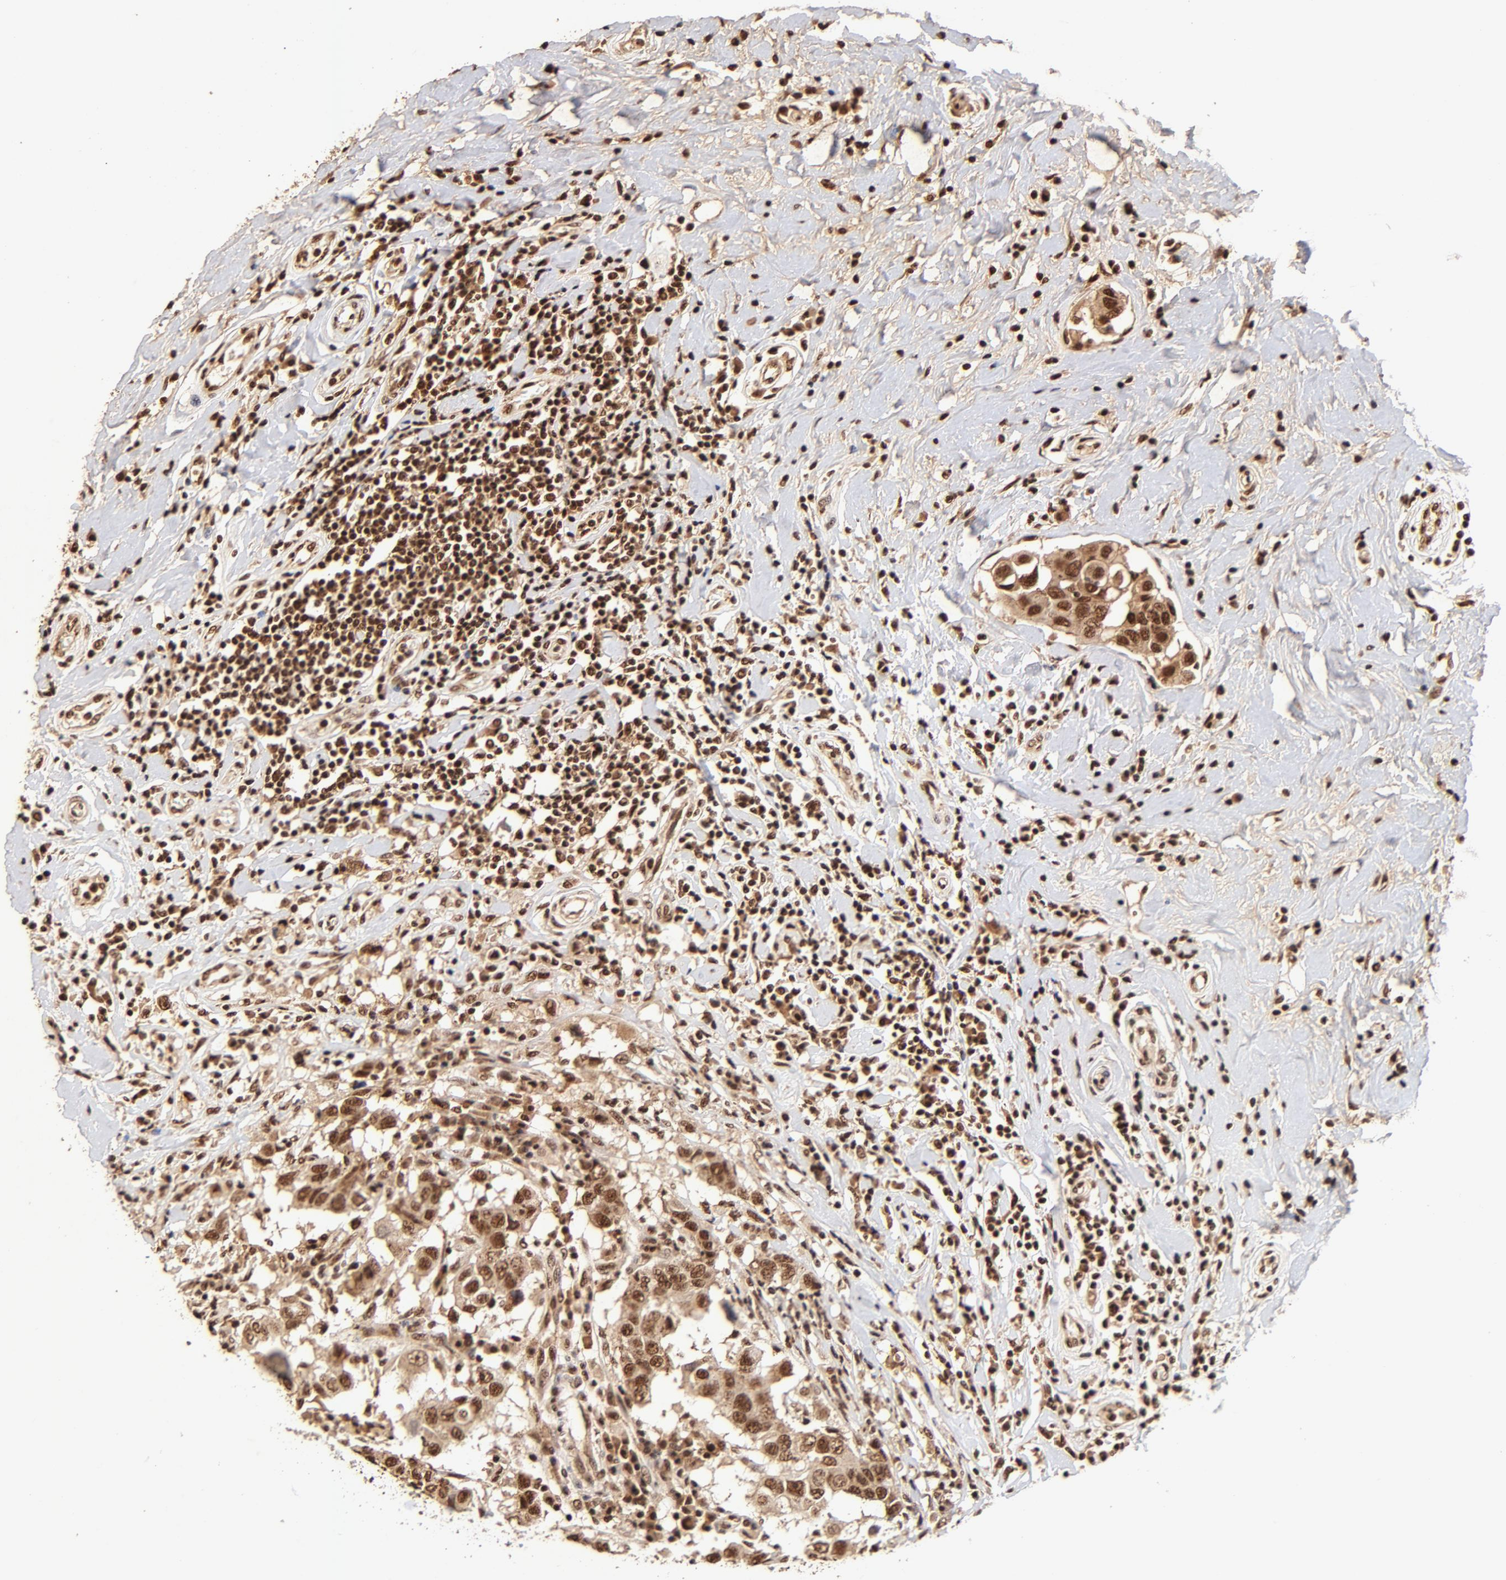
{"staining": {"intensity": "strong", "quantity": ">75%", "location": "cytoplasmic/membranous,nuclear"}, "tissue": "breast cancer", "cell_type": "Tumor cells", "image_type": "cancer", "snomed": [{"axis": "morphology", "description": "Duct carcinoma"}, {"axis": "topography", "description": "Breast"}], "caption": "Protein staining of invasive ductal carcinoma (breast) tissue shows strong cytoplasmic/membranous and nuclear expression in approximately >75% of tumor cells.", "gene": "MED12", "patient": {"sex": "female", "age": 27}}